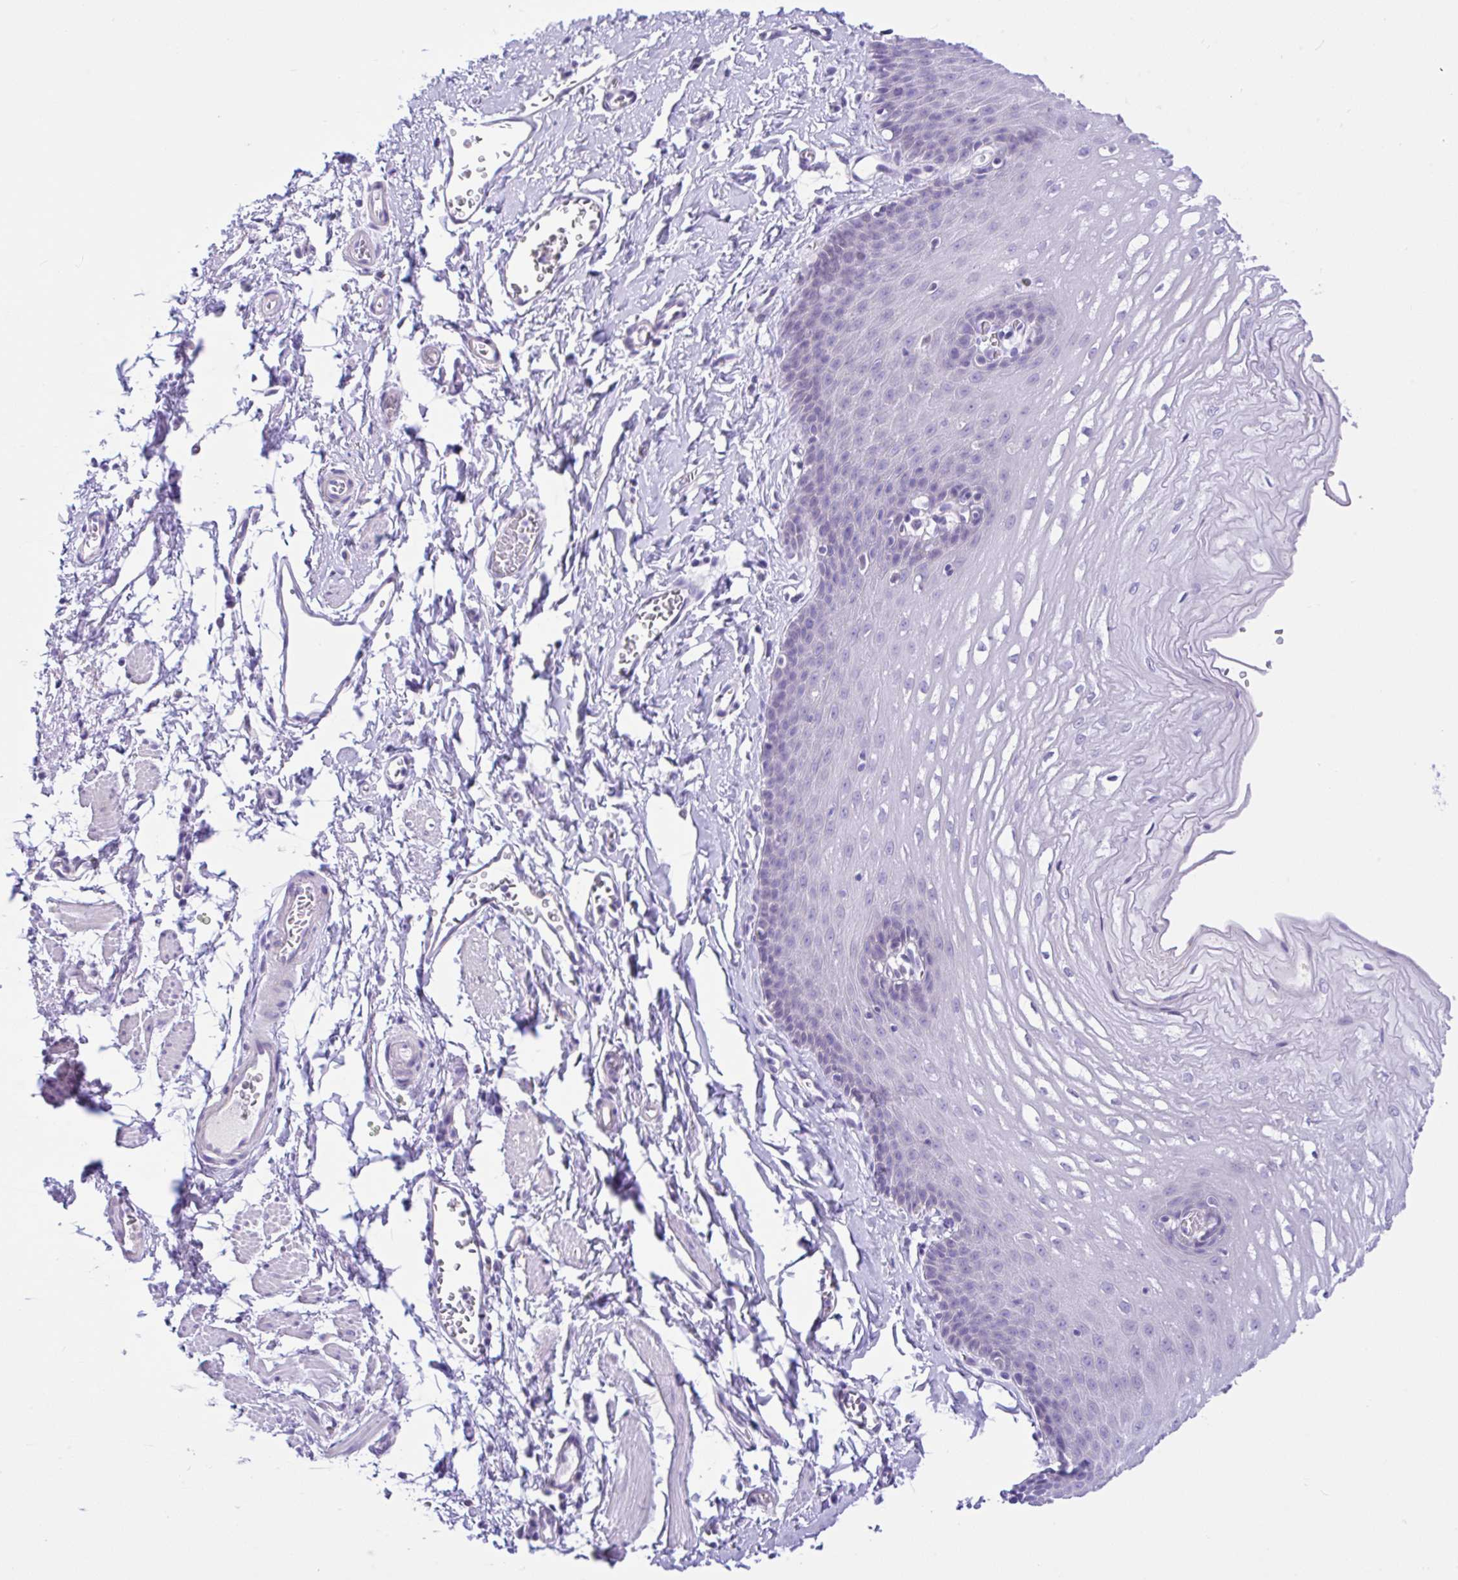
{"staining": {"intensity": "negative", "quantity": "none", "location": "none"}, "tissue": "esophagus", "cell_type": "Squamous epithelial cells", "image_type": "normal", "snomed": [{"axis": "morphology", "description": "Normal tissue, NOS"}, {"axis": "topography", "description": "Esophagus"}], "caption": "Micrograph shows no significant protein staining in squamous epithelial cells of unremarkable esophagus.", "gene": "ANO4", "patient": {"sex": "male", "age": 70}}